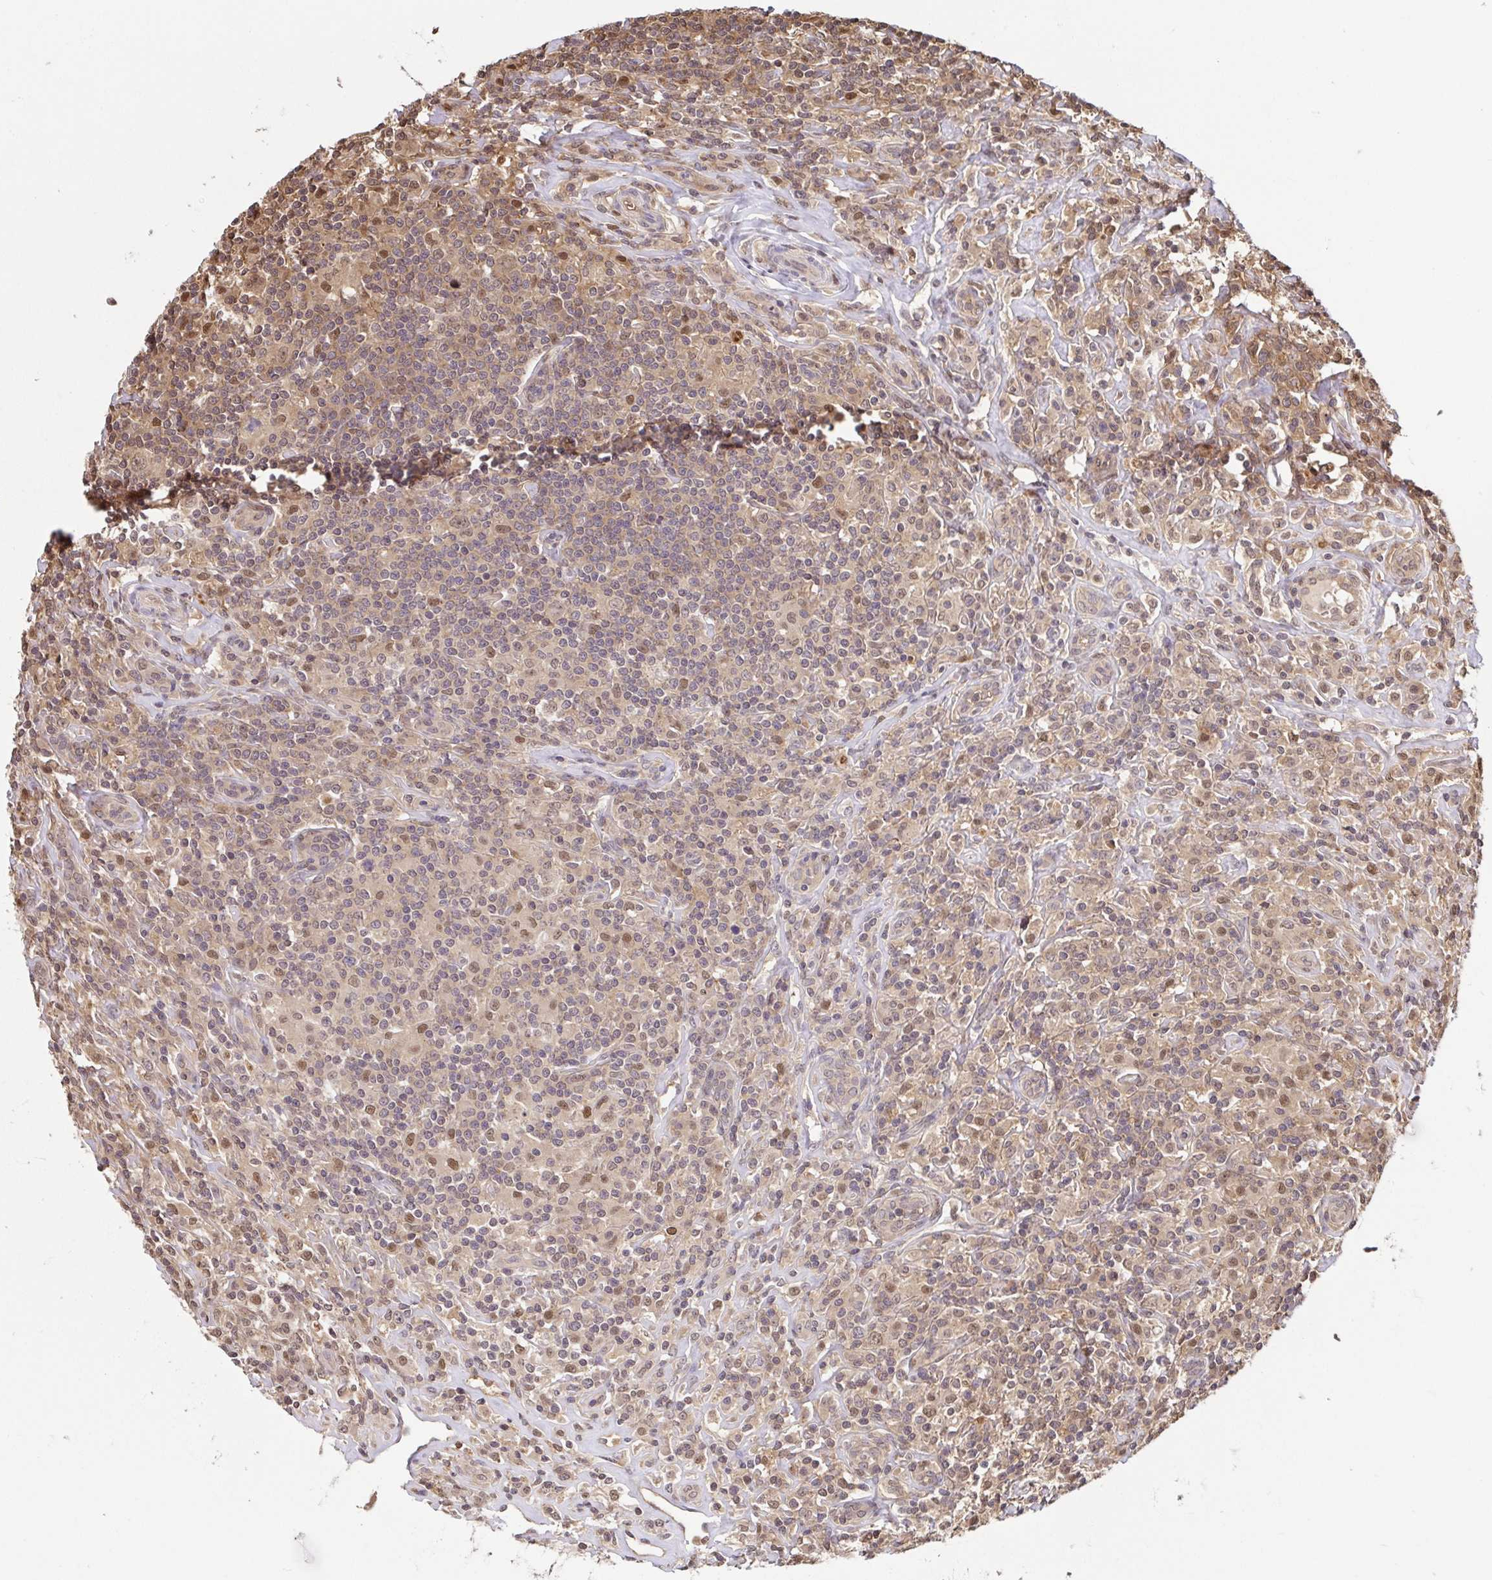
{"staining": {"intensity": "moderate", "quantity": ">75%", "location": "cytoplasmic/membranous,nuclear"}, "tissue": "lymphoma", "cell_type": "Tumor cells", "image_type": "cancer", "snomed": [{"axis": "morphology", "description": "Hodgkin's disease, NOS"}, {"axis": "morphology", "description": "Hodgkin's lymphoma, nodular sclerosis"}, {"axis": "topography", "description": "Lymph node"}], "caption": "Hodgkin's disease stained with a protein marker exhibits moderate staining in tumor cells.", "gene": "PSMB9", "patient": {"sex": "female", "age": 10}}